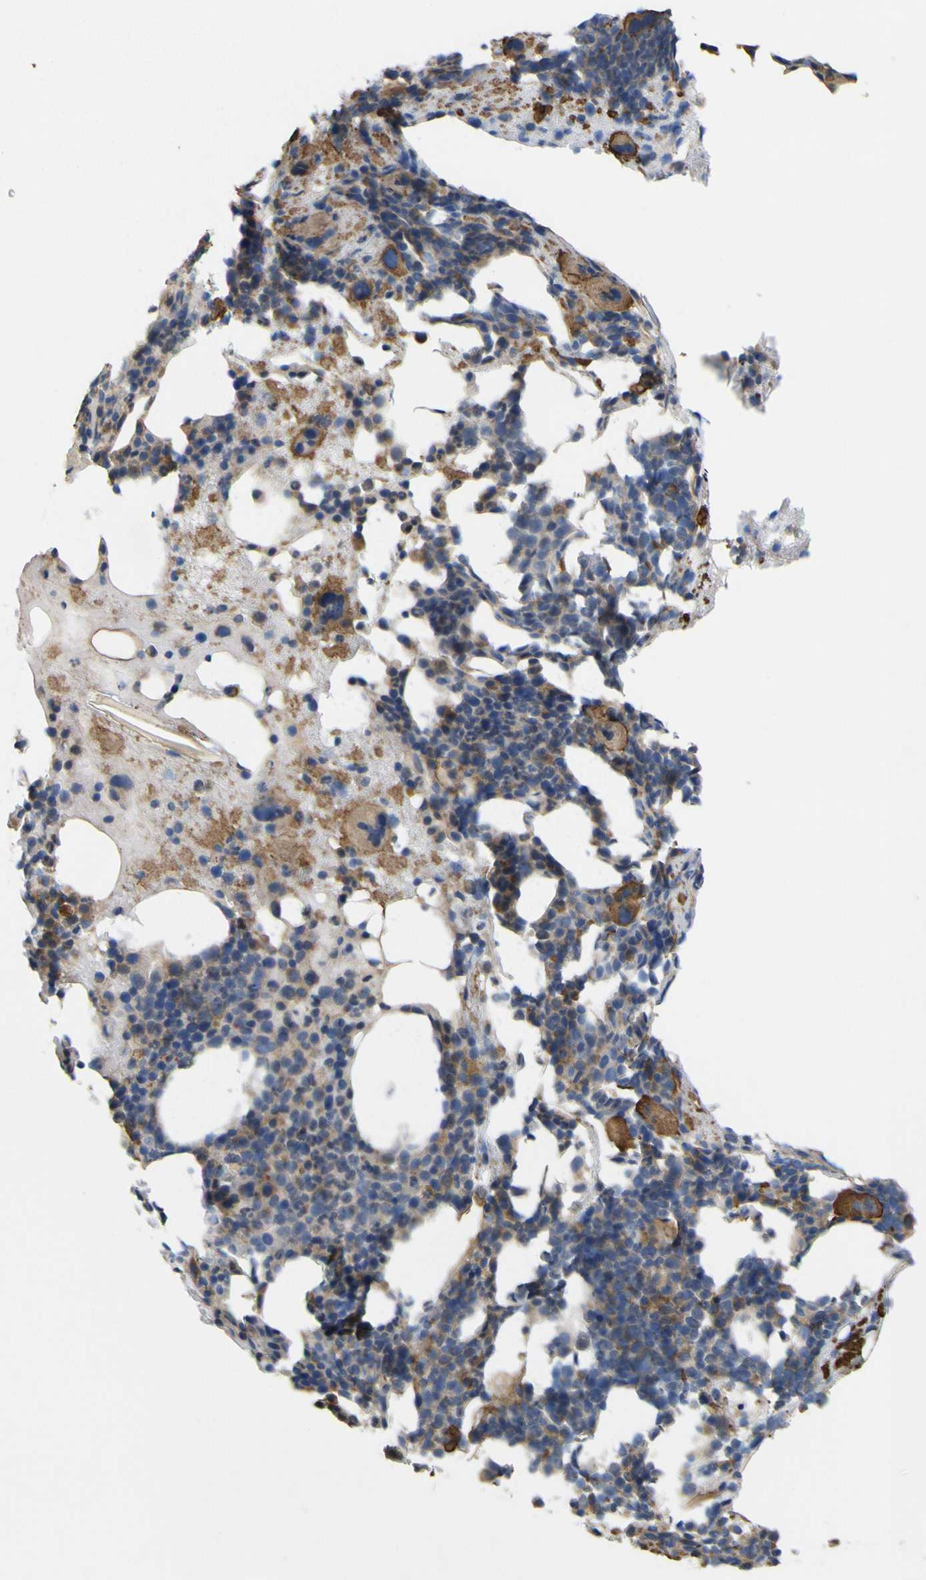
{"staining": {"intensity": "moderate", "quantity": "25%-75%", "location": "cytoplasmic/membranous"}, "tissue": "bone marrow", "cell_type": "Hematopoietic cells", "image_type": "normal", "snomed": [{"axis": "morphology", "description": "Normal tissue, NOS"}, {"axis": "morphology", "description": "Inflammation, NOS"}, {"axis": "topography", "description": "Bone marrow"}], "caption": "IHC (DAB) staining of unremarkable bone marrow displays moderate cytoplasmic/membranous protein staining in approximately 25%-75% of hematopoietic cells.", "gene": "MYEOV", "patient": {"sex": "male", "age": 43}}